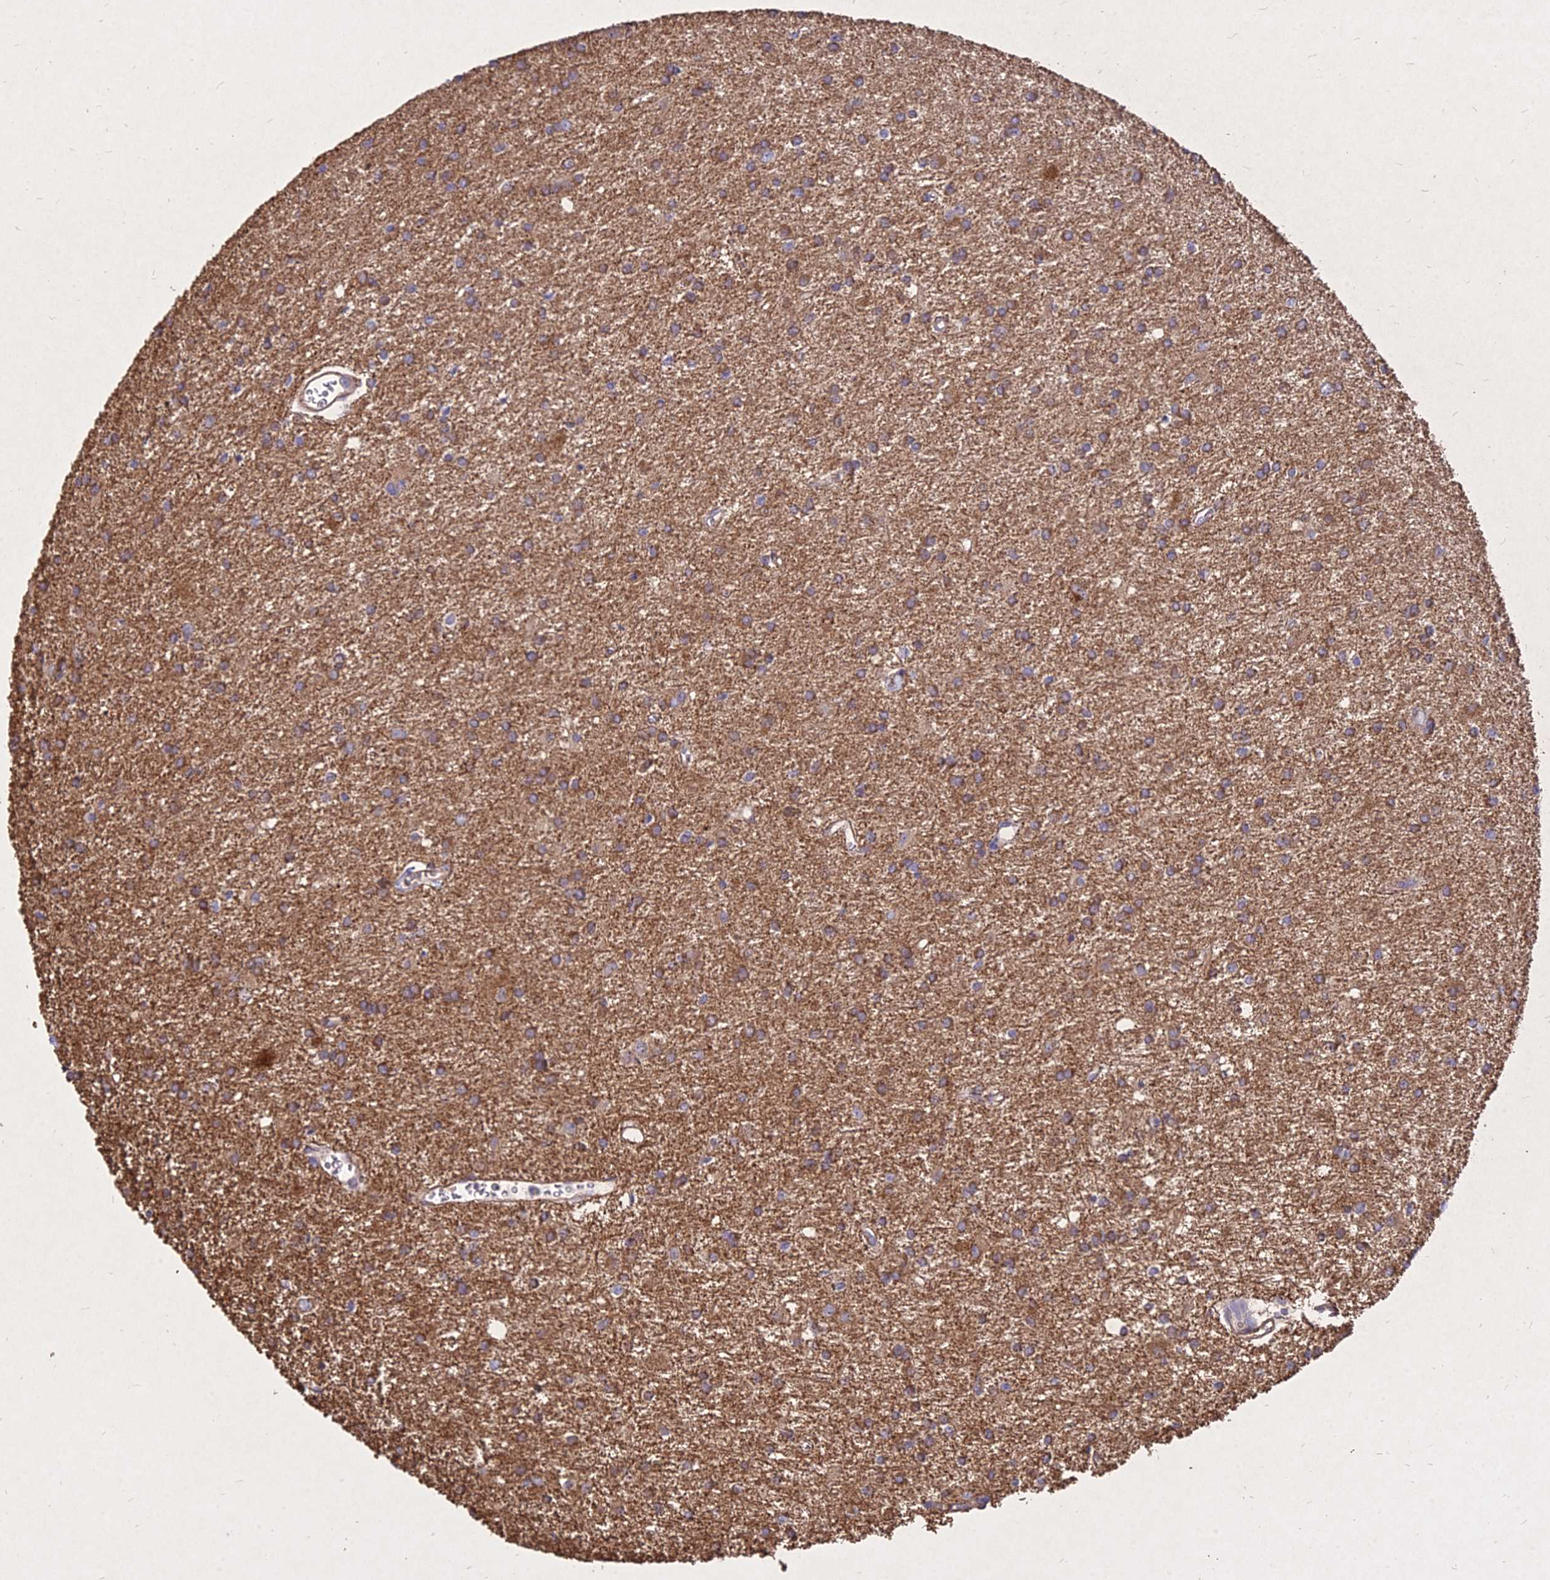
{"staining": {"intensity": "moderate", "quantity": ">75%", "location": "cytoplasmic/membranous"}, "tissue": "glioma", "cell_type": "Tumor cells", "image_type": "cancer", "snomed": [{"axis": "morphology", "description": "Glioma, malignant, High grade"}, {"axis": "topography", "description": "Brain"}], "caption": "Protein staining demonstrates moderate cytoplasmic/membranous positivity in about >75% of tumor cells in glioma. Ihc stains the protein in brown and the nuclei are stained blue.", "gene": "SKA1", "patient": {"sex": "female", "age": 50}}